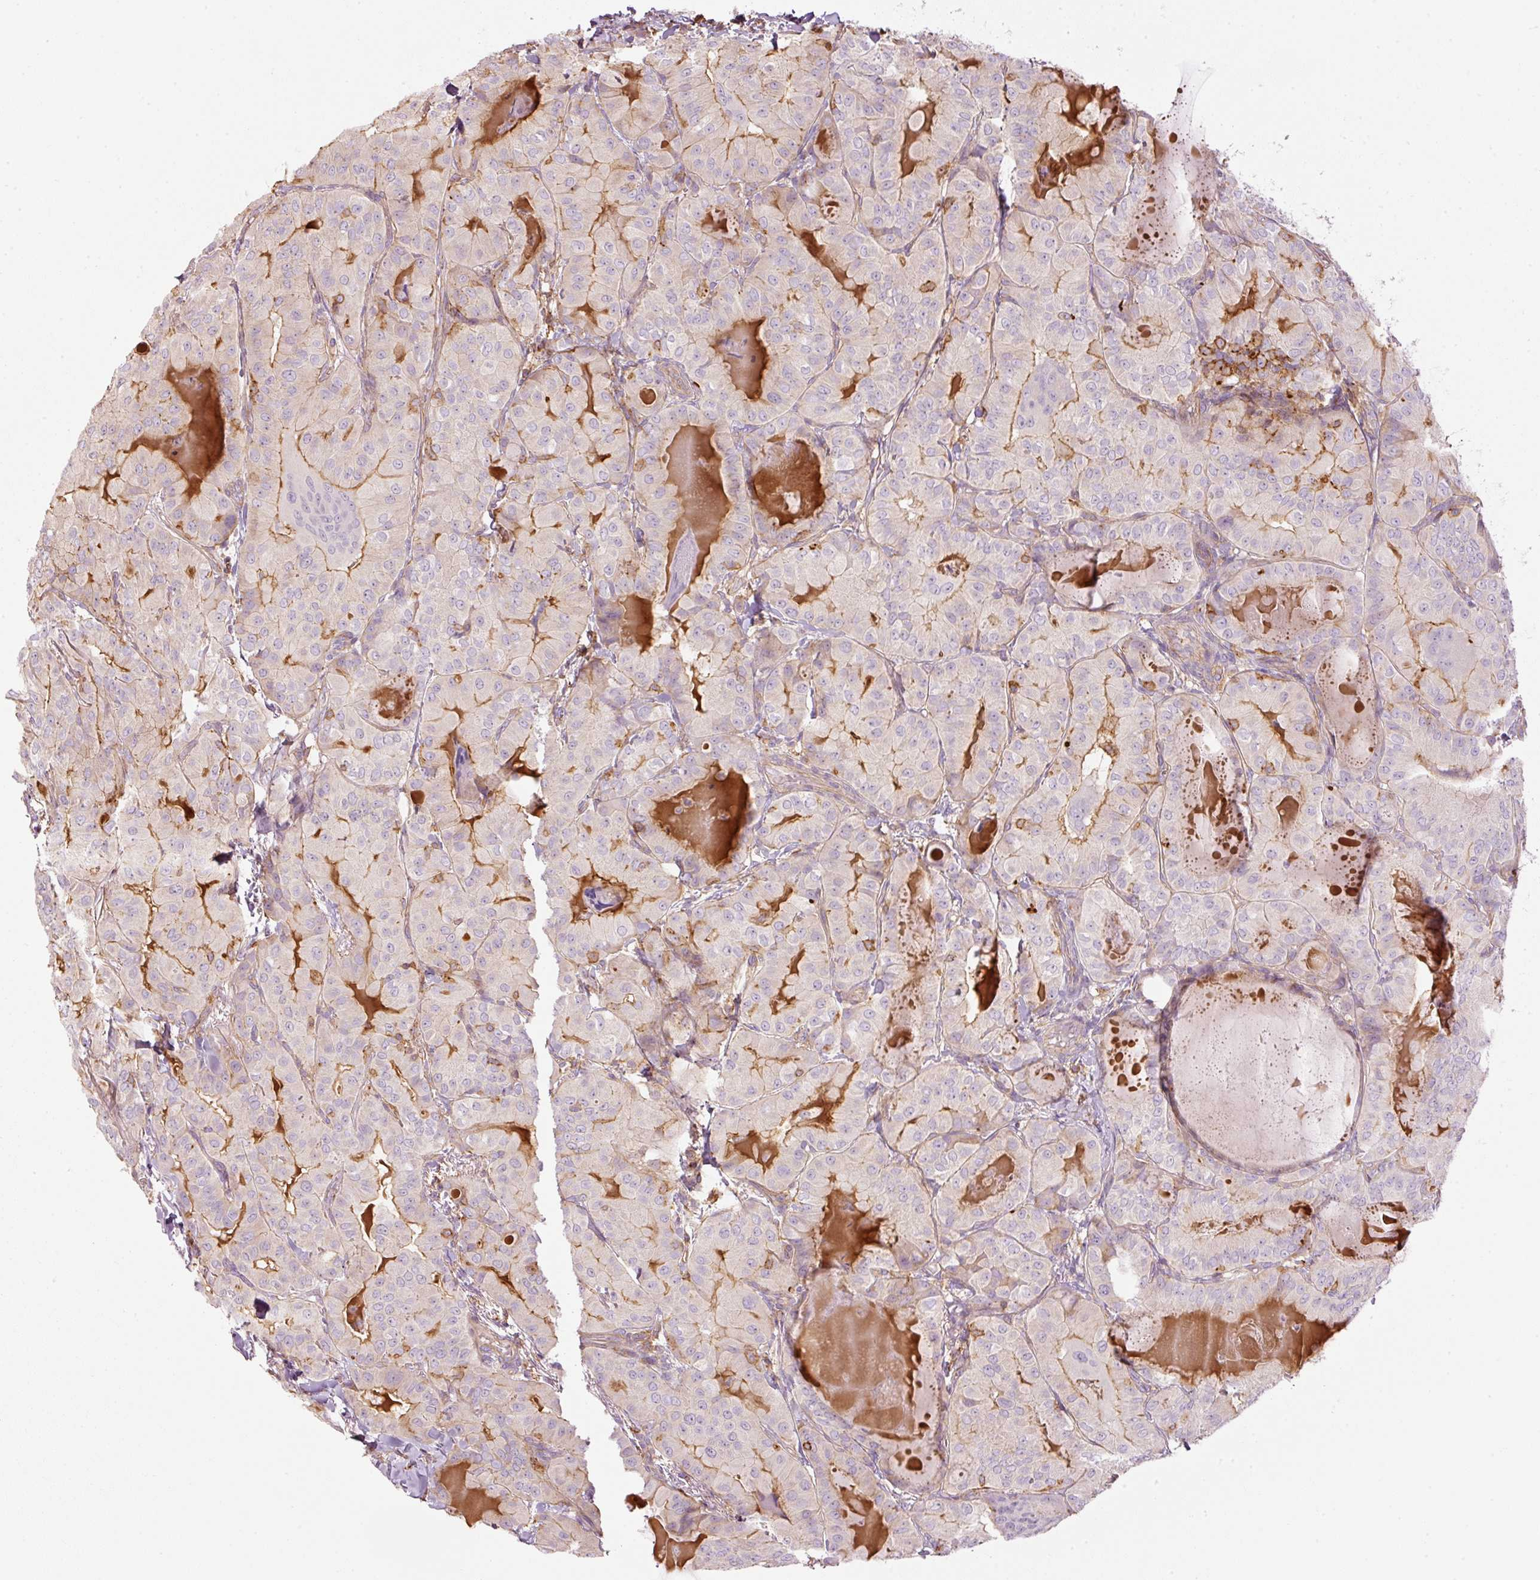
{"staining": {"intensity": "negative", "quantity": "none", "location": "none"}, "tissue": "thyroid cancer", "cell_type": "Tumor cells", "image_type": "cancer", "snomed": [{"axis": "morphology", "description": "Papillary adenocarcinoma, NOS"}, {"axis": "topography", "description": "Thyroid gland"}], "caption": "Immunohistochemical staining of human papillary adenocarcinoma (thyroid) demonstrates no significant positivity in tumor cells. (Brightfield microscopy of DAB IHC at high magnification).", "gene": "SIPA1", "patient": {"sex": "female", "age": 68}}